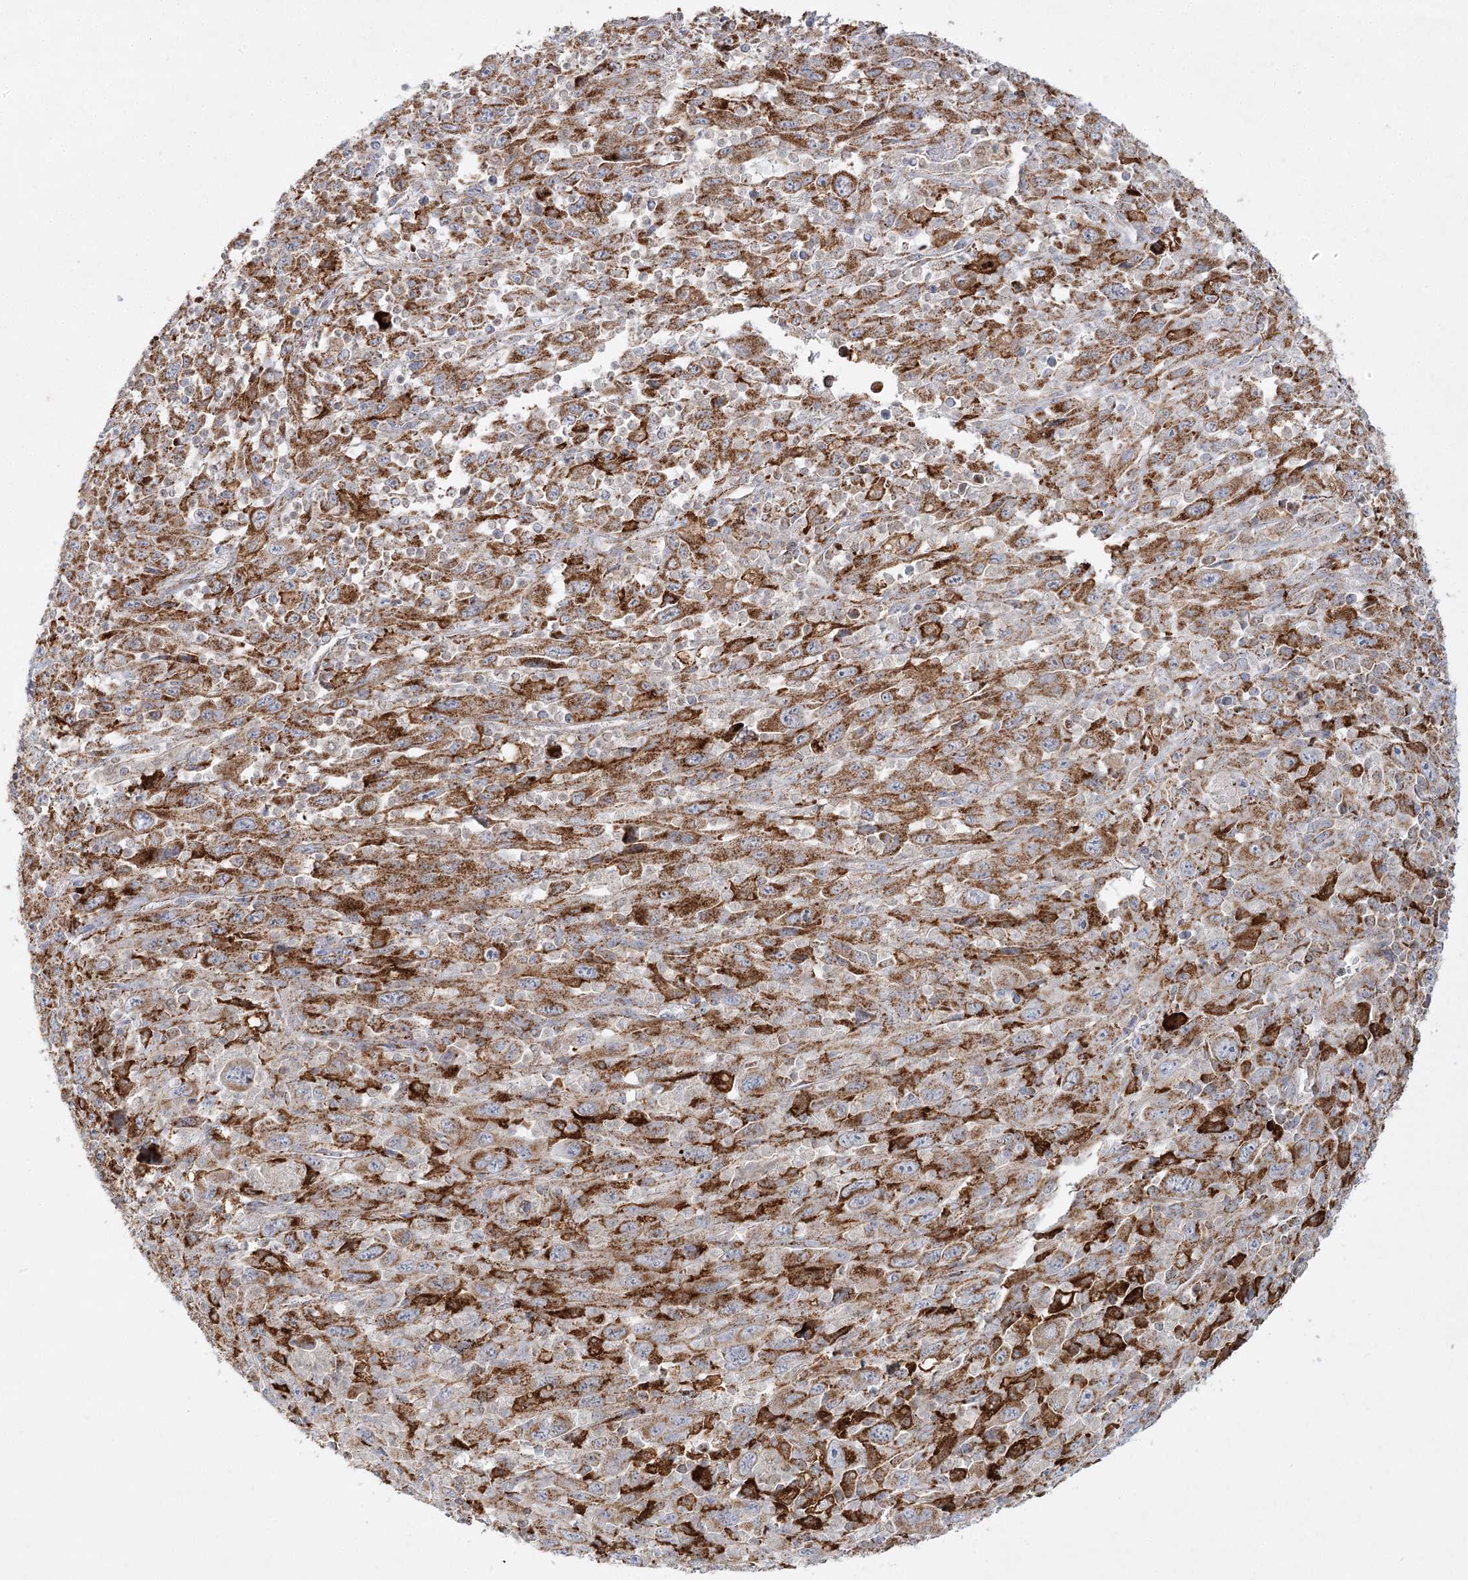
{"staining": {"intensity": "strong", "quantity": "25%-75%", "location": "cytoplasmic/membranous"}, "tissue": "melanoma", "cell_type": "Tumor cells", "image_type": "cancer", "snomed": [{"axis": "morphology", "description": "Malignant melanoma, Metastatic site"}, {"axis": "topography", "description": "Skin"}], "caption": "Immunohistochemistry of malignant melanoma (metastatic site) displays high levels of strong cytoplasmic/membranous expression in approximately 25%-75% of tumor cells.", "gene": "TAS1R1", "patient": {"sex": "female", "age": 56}}